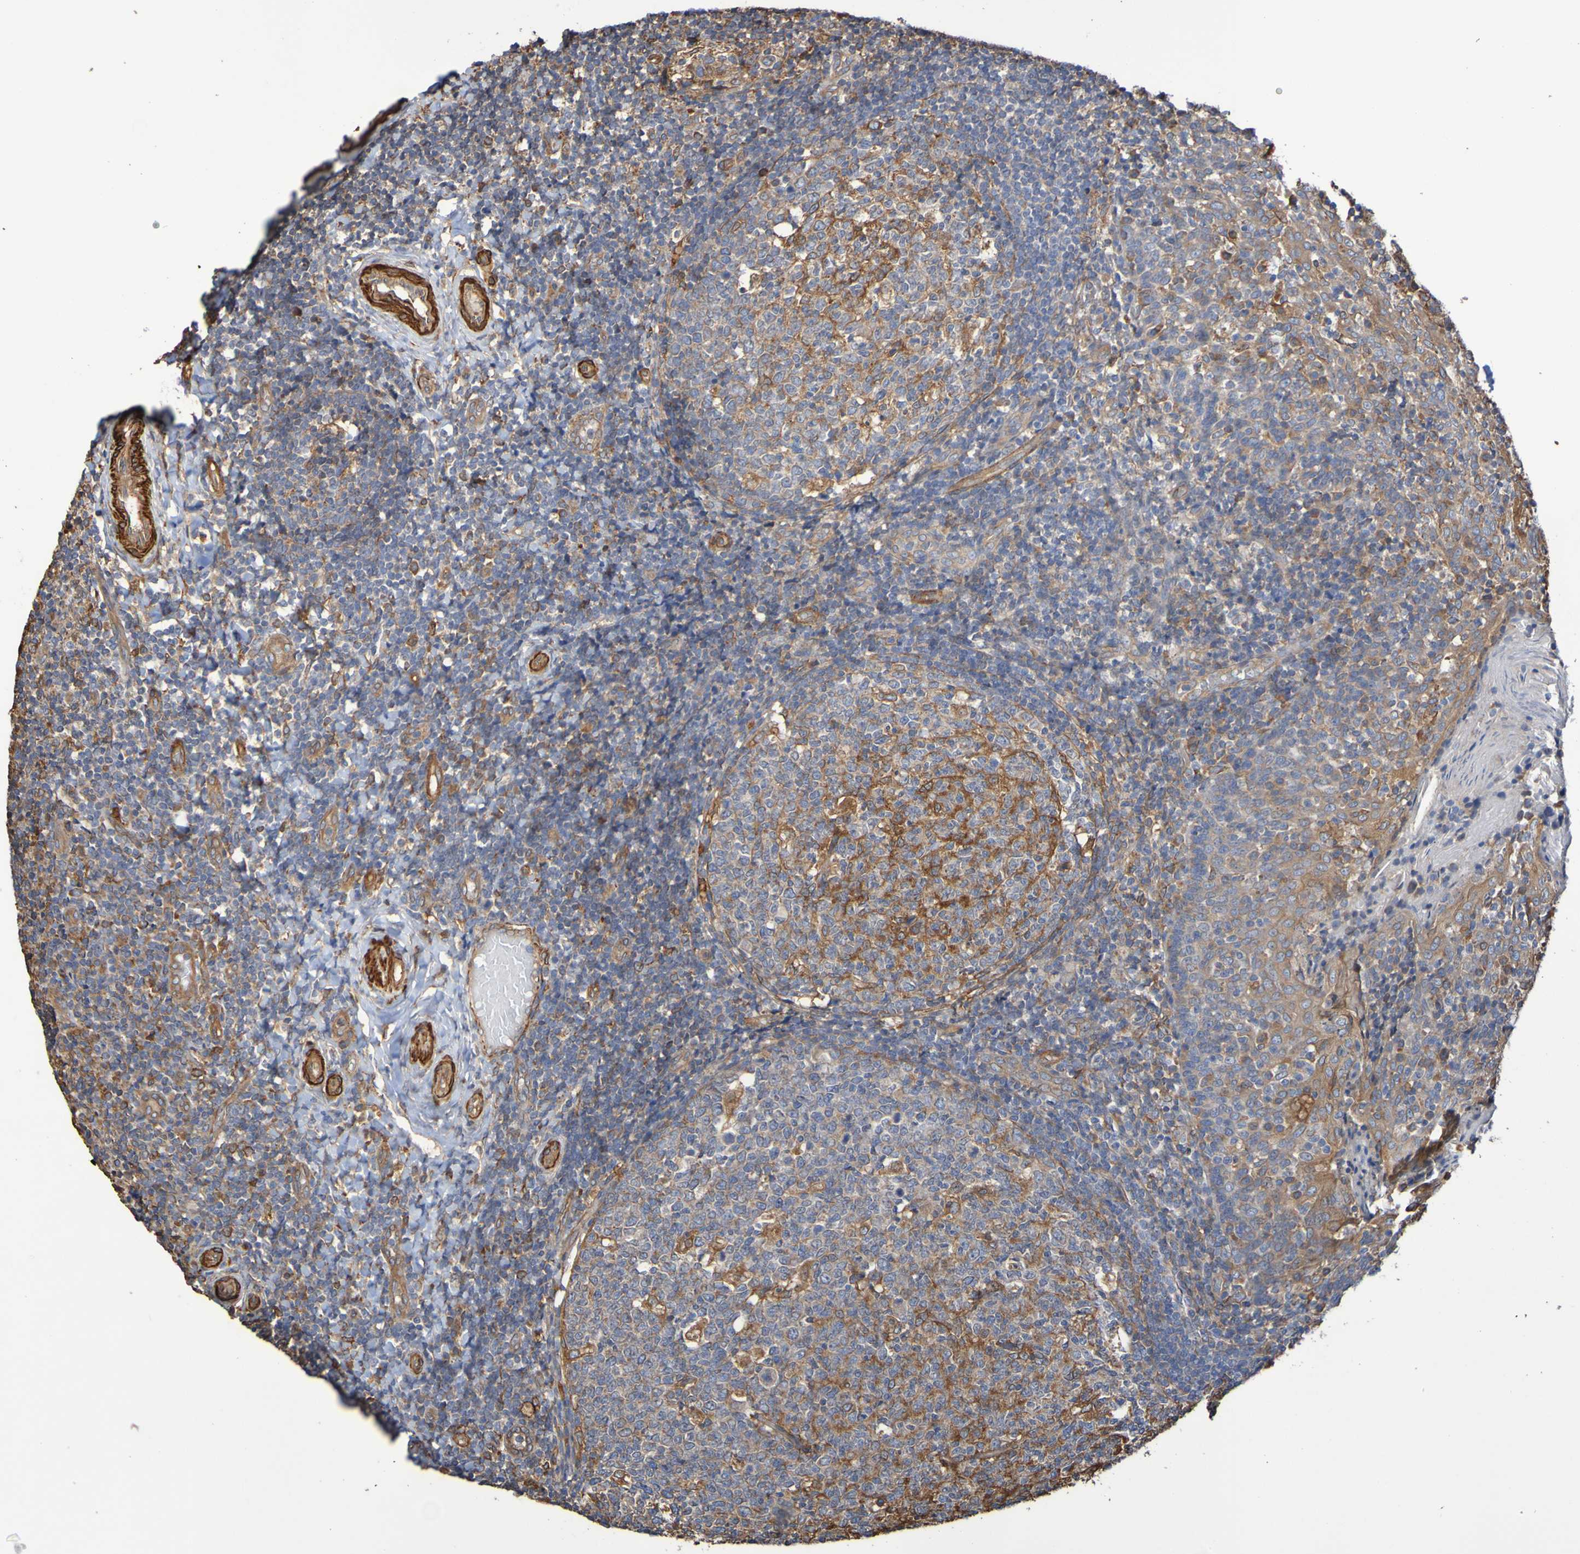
{"staining": {"intensity": "moderate", "quantity": "<25%", "location": "cytoplasmic/membranous"}, "tissue": "tonsil", "cell_type": "Germinal center cells", "image_type": "normal", "snomed": [{"axis": "morphology", "description": "Normal tissue, NOS"}, {"axis": "topography", "description": "Tonsil"}], "caption": "High-magnification brightfield microscopy of unremarkable tonsil stained with DAB (brown) and counterstained with hematoxylin (blue). germinal center cells exhibit moderate cytoplasmic/membranous positivity is seen in about<25% of cells.", "gene": "RAB11A", "patient": {"sex": "female", "age": 19}}